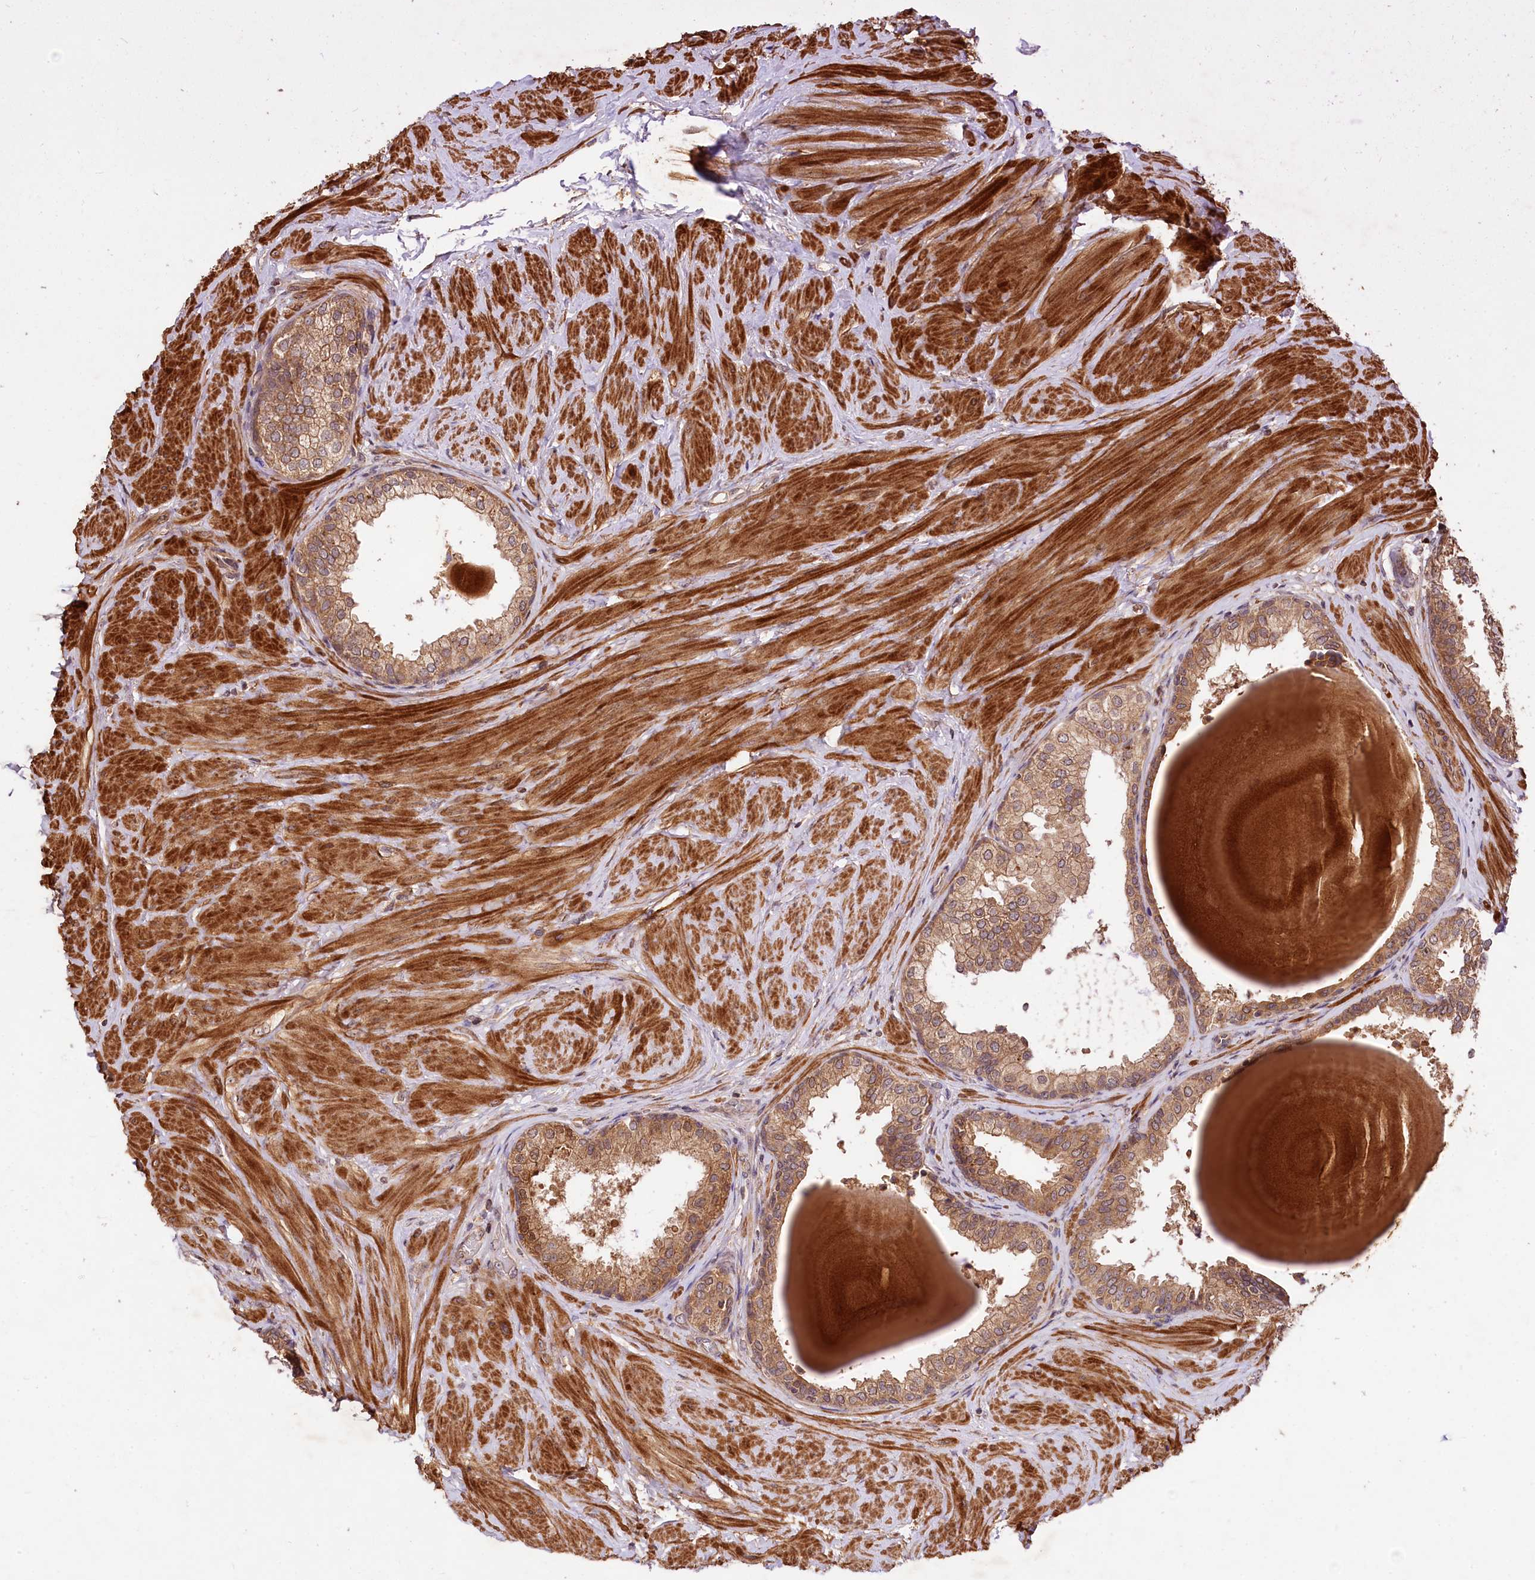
{"staining": {"intensity": "moderate", "quantity": ">75%", "location": "cytoplasmic/membranous"}, "tissue": "prostate", "cell_type": "Glandular cells", "image_type": "normal", "snomed": [{"axis": "morphology", "description": "Normal tissue, NOS"}, {"axis": "topography", "description": "Prostate"}], "caption": "This histopathology image shows immunohistochemistry (IHC) staining of normal prostate, with medium moderate cytoplasmic/membranous positivity in about >75% of glandular cells.", "gene": "MCF2L2", "patient": {"sex": "male", "age": 48}}